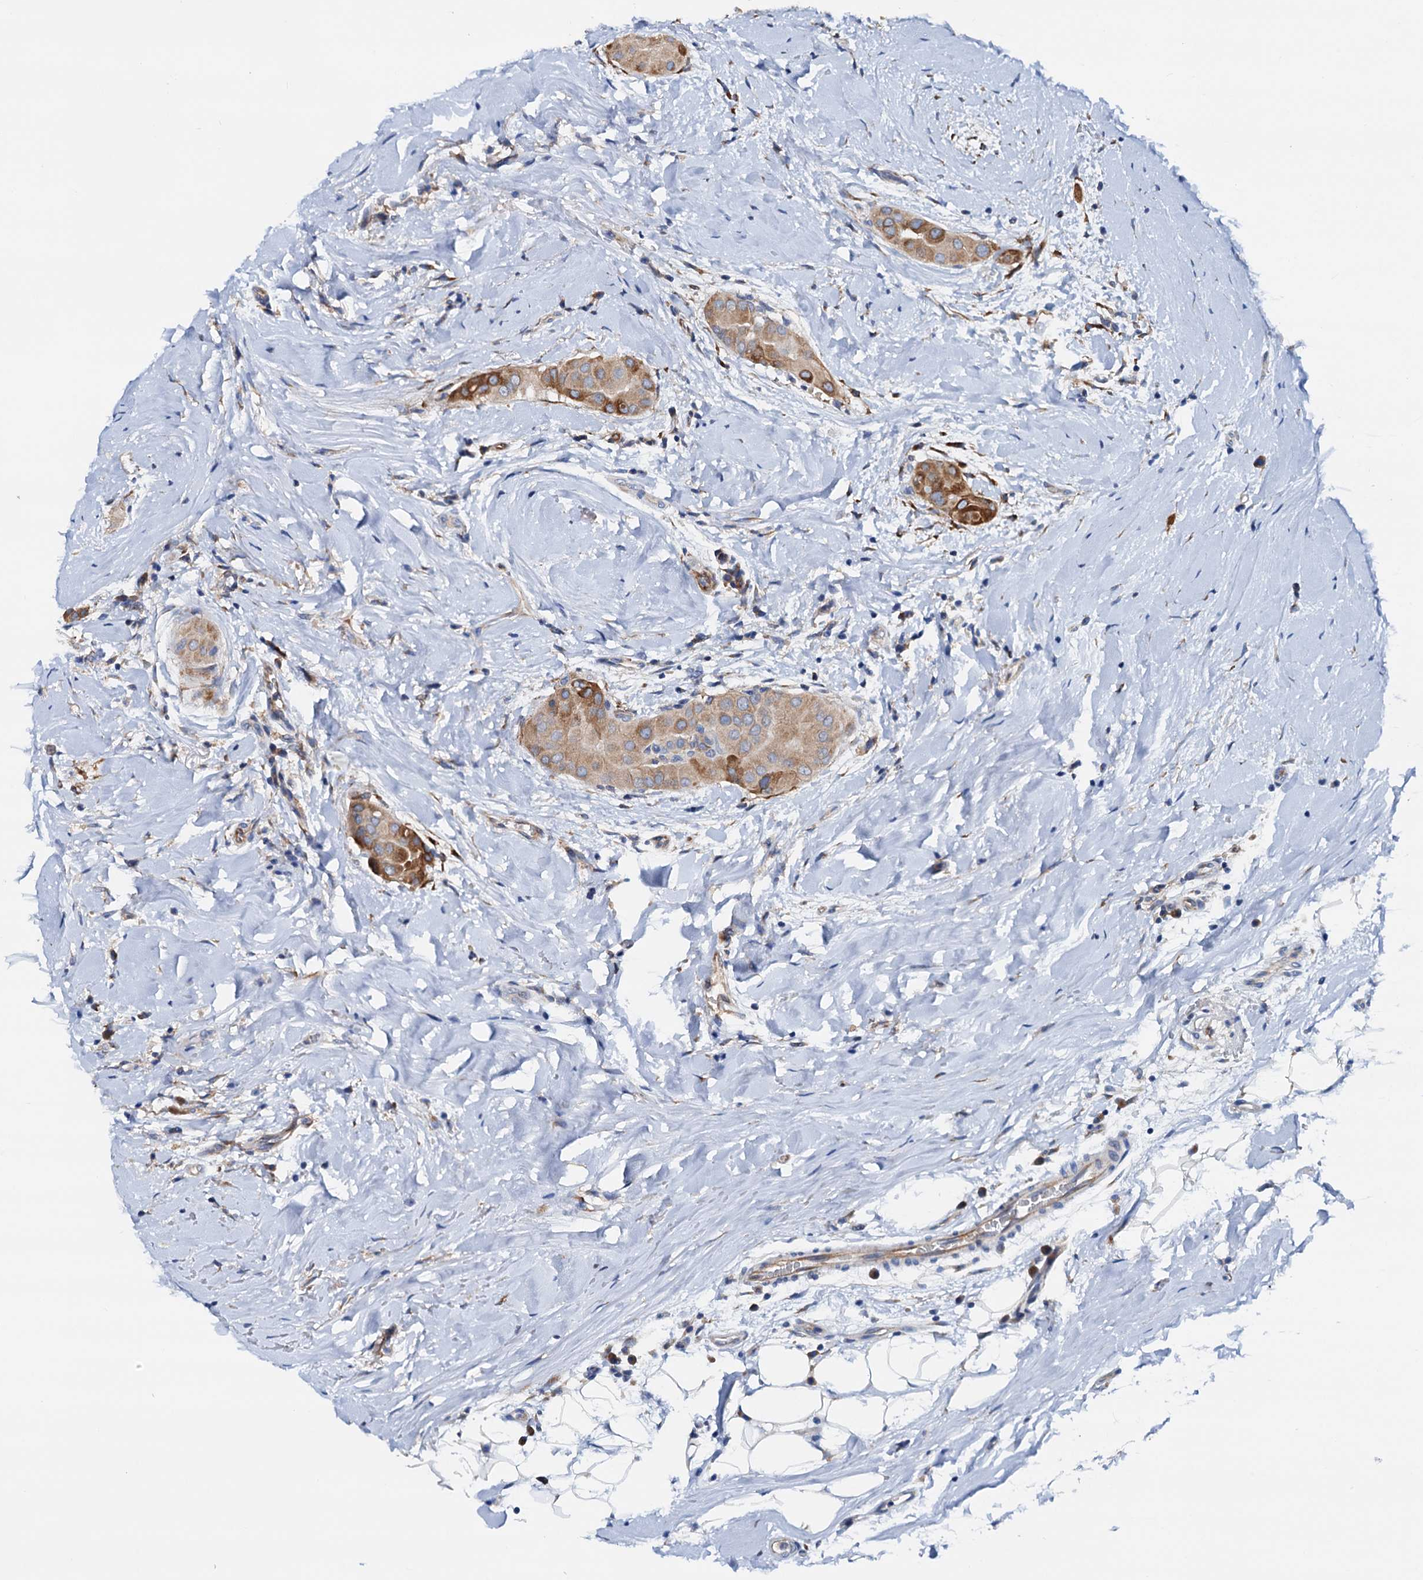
{"staining": {"intensity": "moderate", "quantity": ">75%", "location": "cytoplasmic/membranous"}, "tissue": "thyroid cancer", "cell_type": "Tumor cells", "image_type": "cancer", "snomed": [{"axis": "morphology", "description": "Papillary adenocarcinoma, NOS"}, {"axis": "topography", "description": "Thyroid gland"}], "caption": "Papillary adenocarcinoma (thyroid) stained with a protein marker reveals moderate staining in tumor cells.", "gene": "RASSF9", "patient": {"sex": "male", "age": 33}}